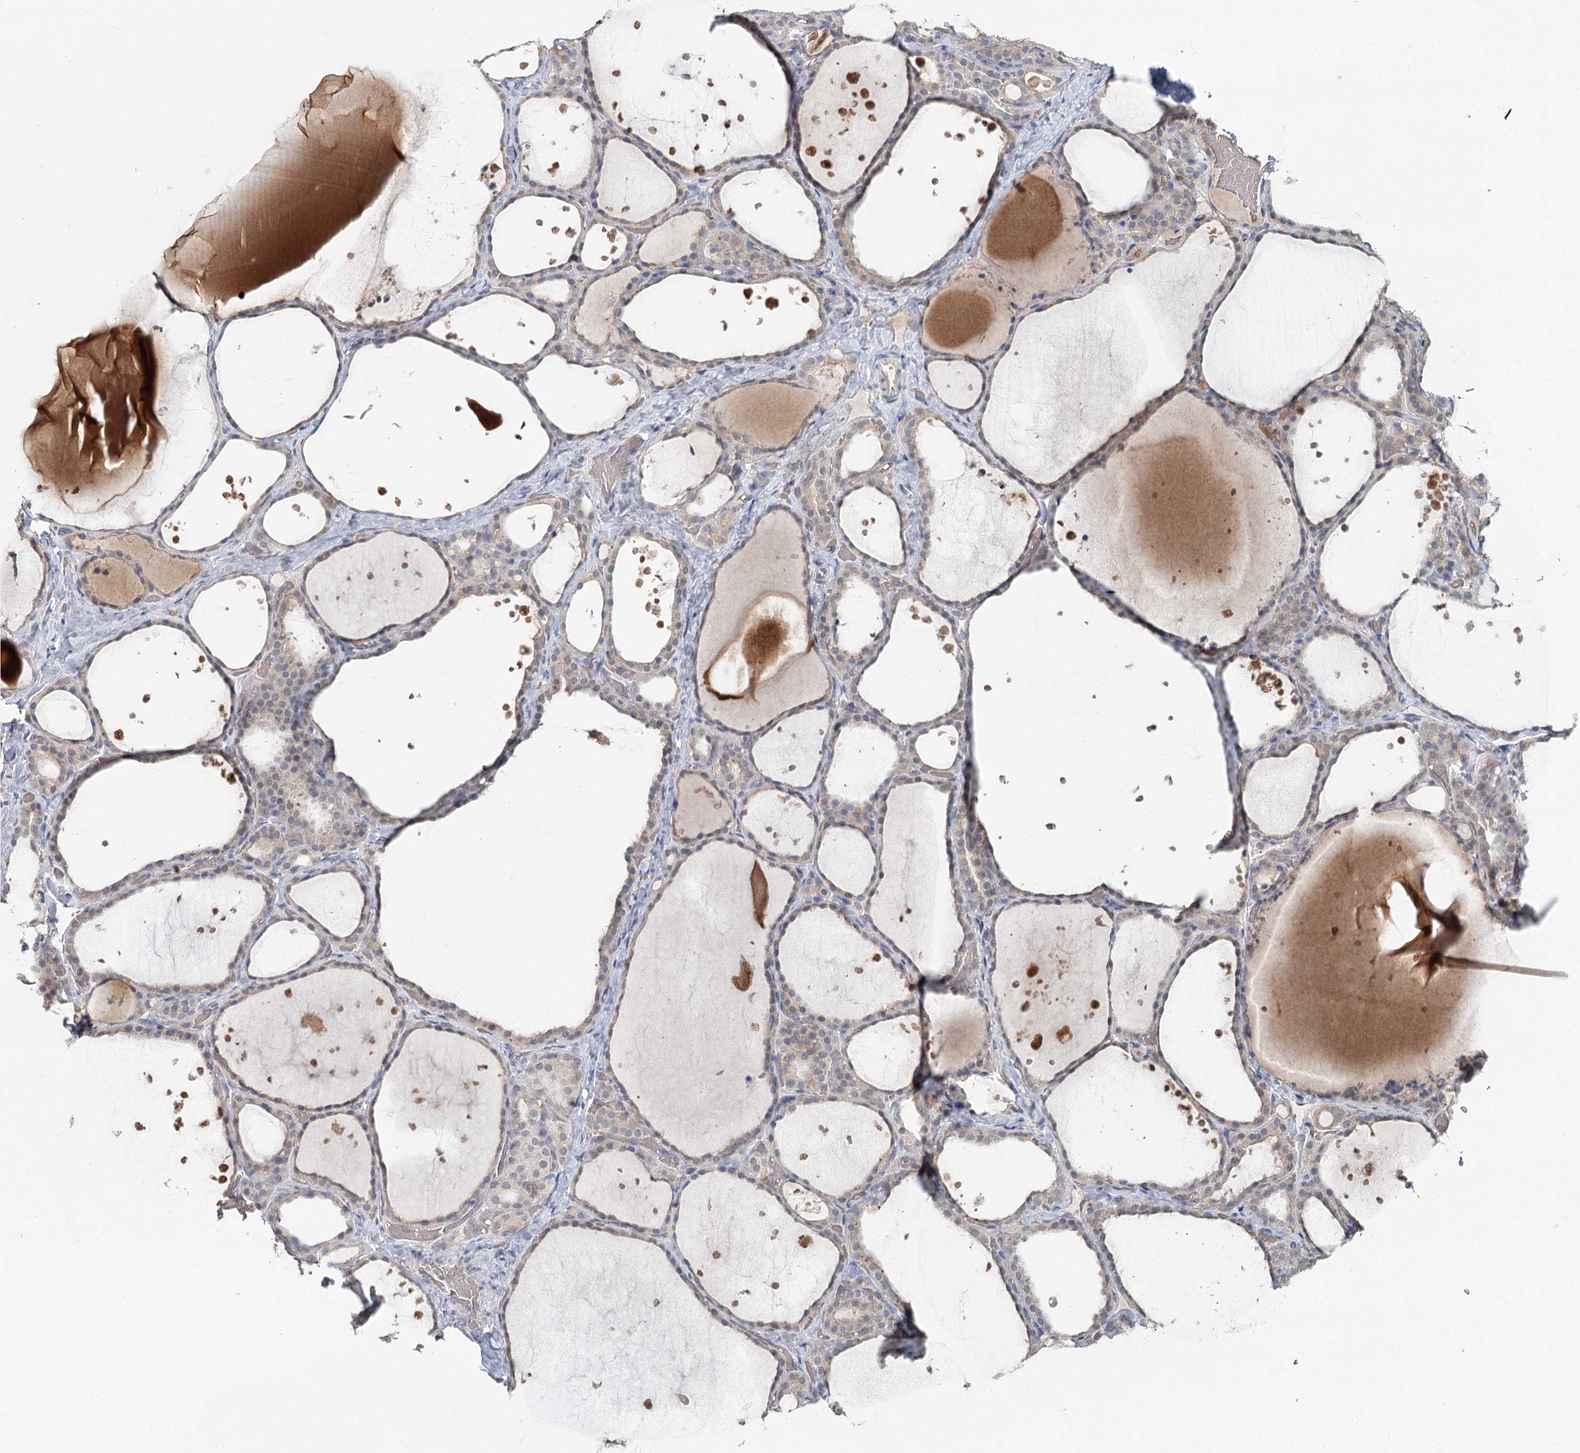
{"staining": {"intensity": "weak", "quantity": "<25%", "location": "cytoplasmic/membranous"}, "tissue": "thyroid gland", "cell_type": "Glandular cells", "image_type": "normal", "snomed": [{"axis": "morphology", "description": "Normal tissue, NOS"}, {"axis": "topography", "description": "Thyroid gland"}], "caption": "Immunohistochemistry histopathology image of benign thyroid gland: human thyroid gland stained with DAB (3,3'-diaminobenzidine) shows no significant protein positivity in glandular cells.", "gene": "FBXO7", "patient": {"sex": "female", "age": 44}}